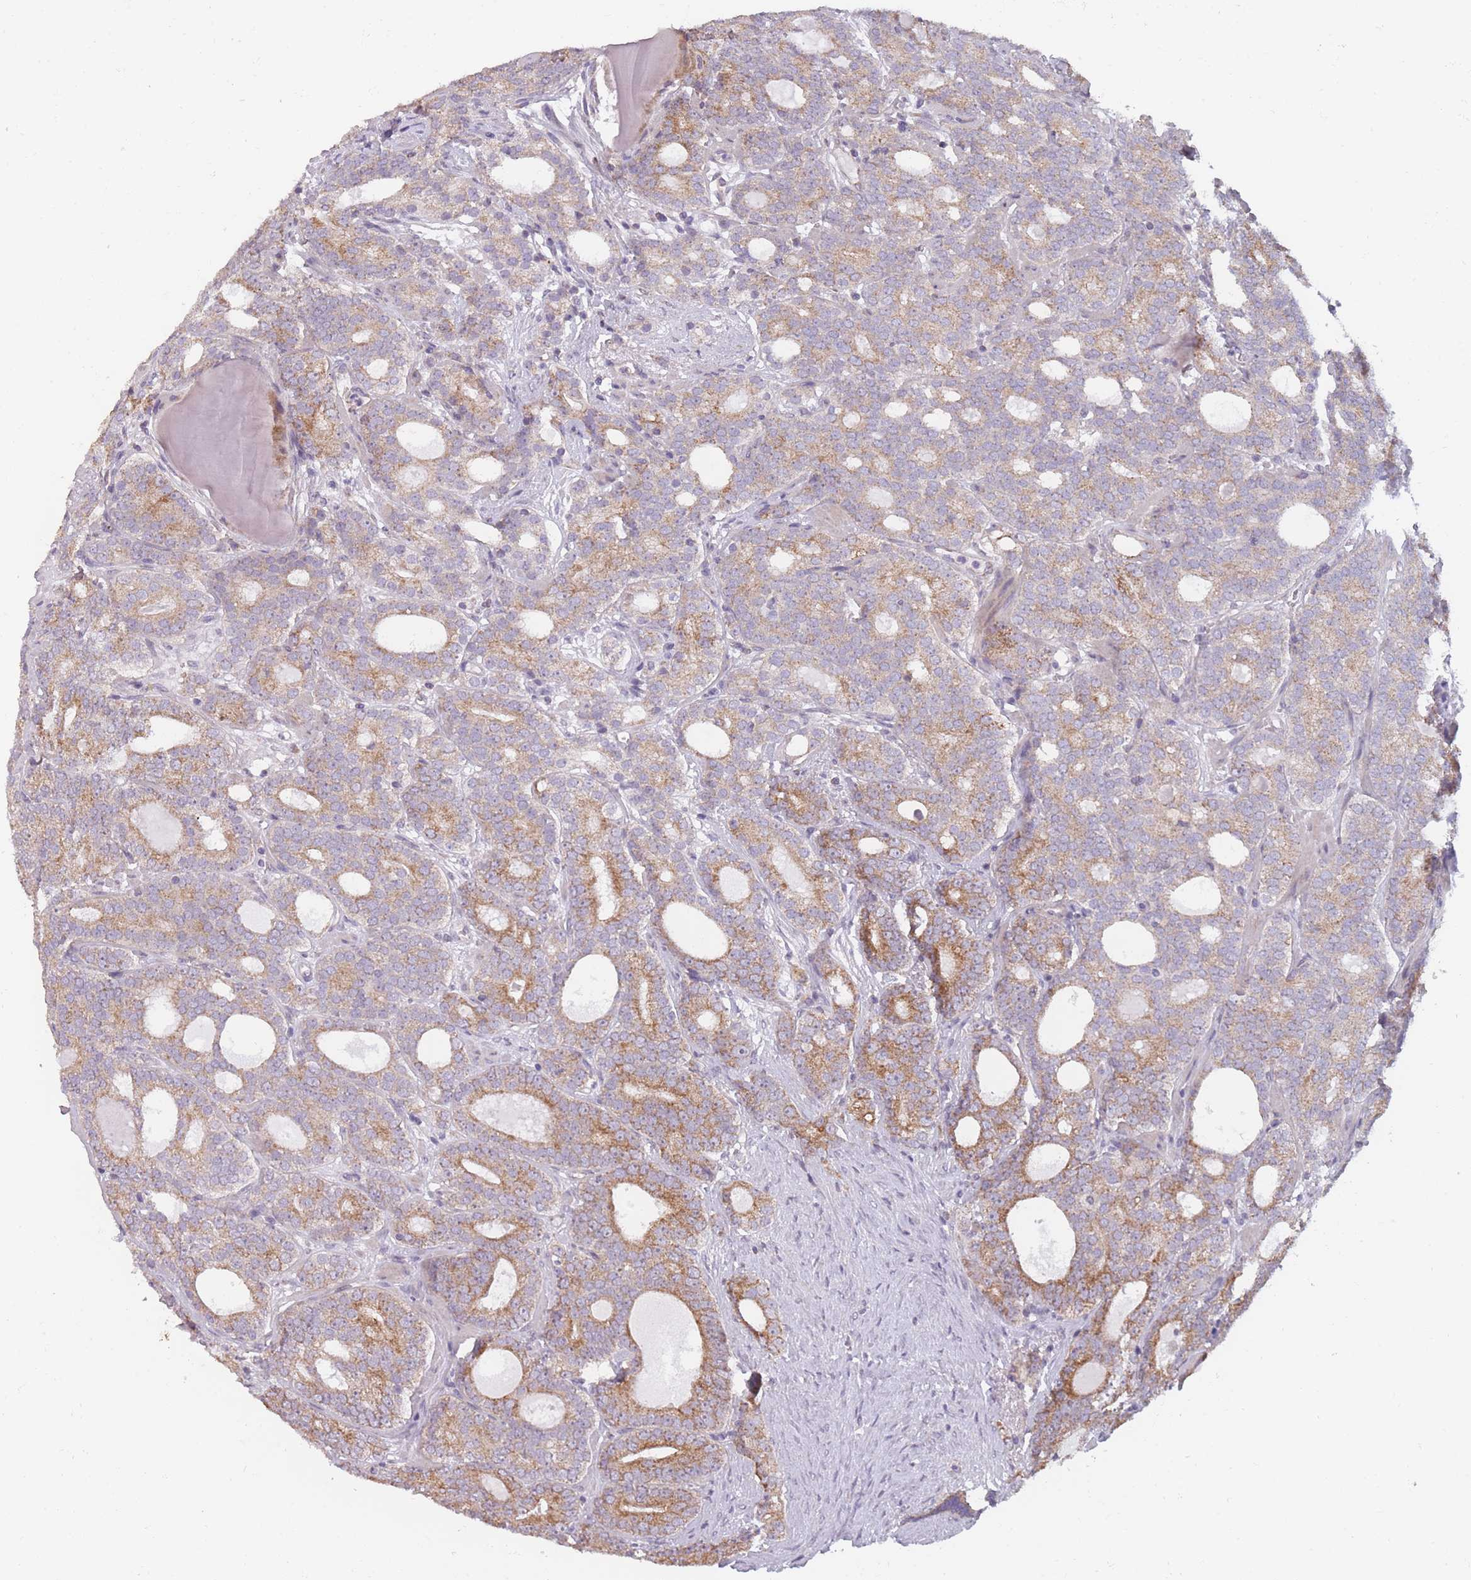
{"staining": {"intensity": "moderate", "quantity": ">75%", "location": "cytoplasmic/membranous"}, "tissue": "prostate cancer", "cell_type": "Tumor cells", "image_type": "cancer", "snomed": [{"axis": "morphology", "description": "Adenocarcinoma, High grade"}, {"axis": "topography", "description": "Prostate"}], "caption": "This photomicrograph displays IHC staining of adenocarcinoma (high-grade) (prostate), with medium moderate cytoplasmic/membranous staining in approximately >75% of tumor cells.", "gene": "MRPS18C", "patient": {"sex": "male", "age": 64}}